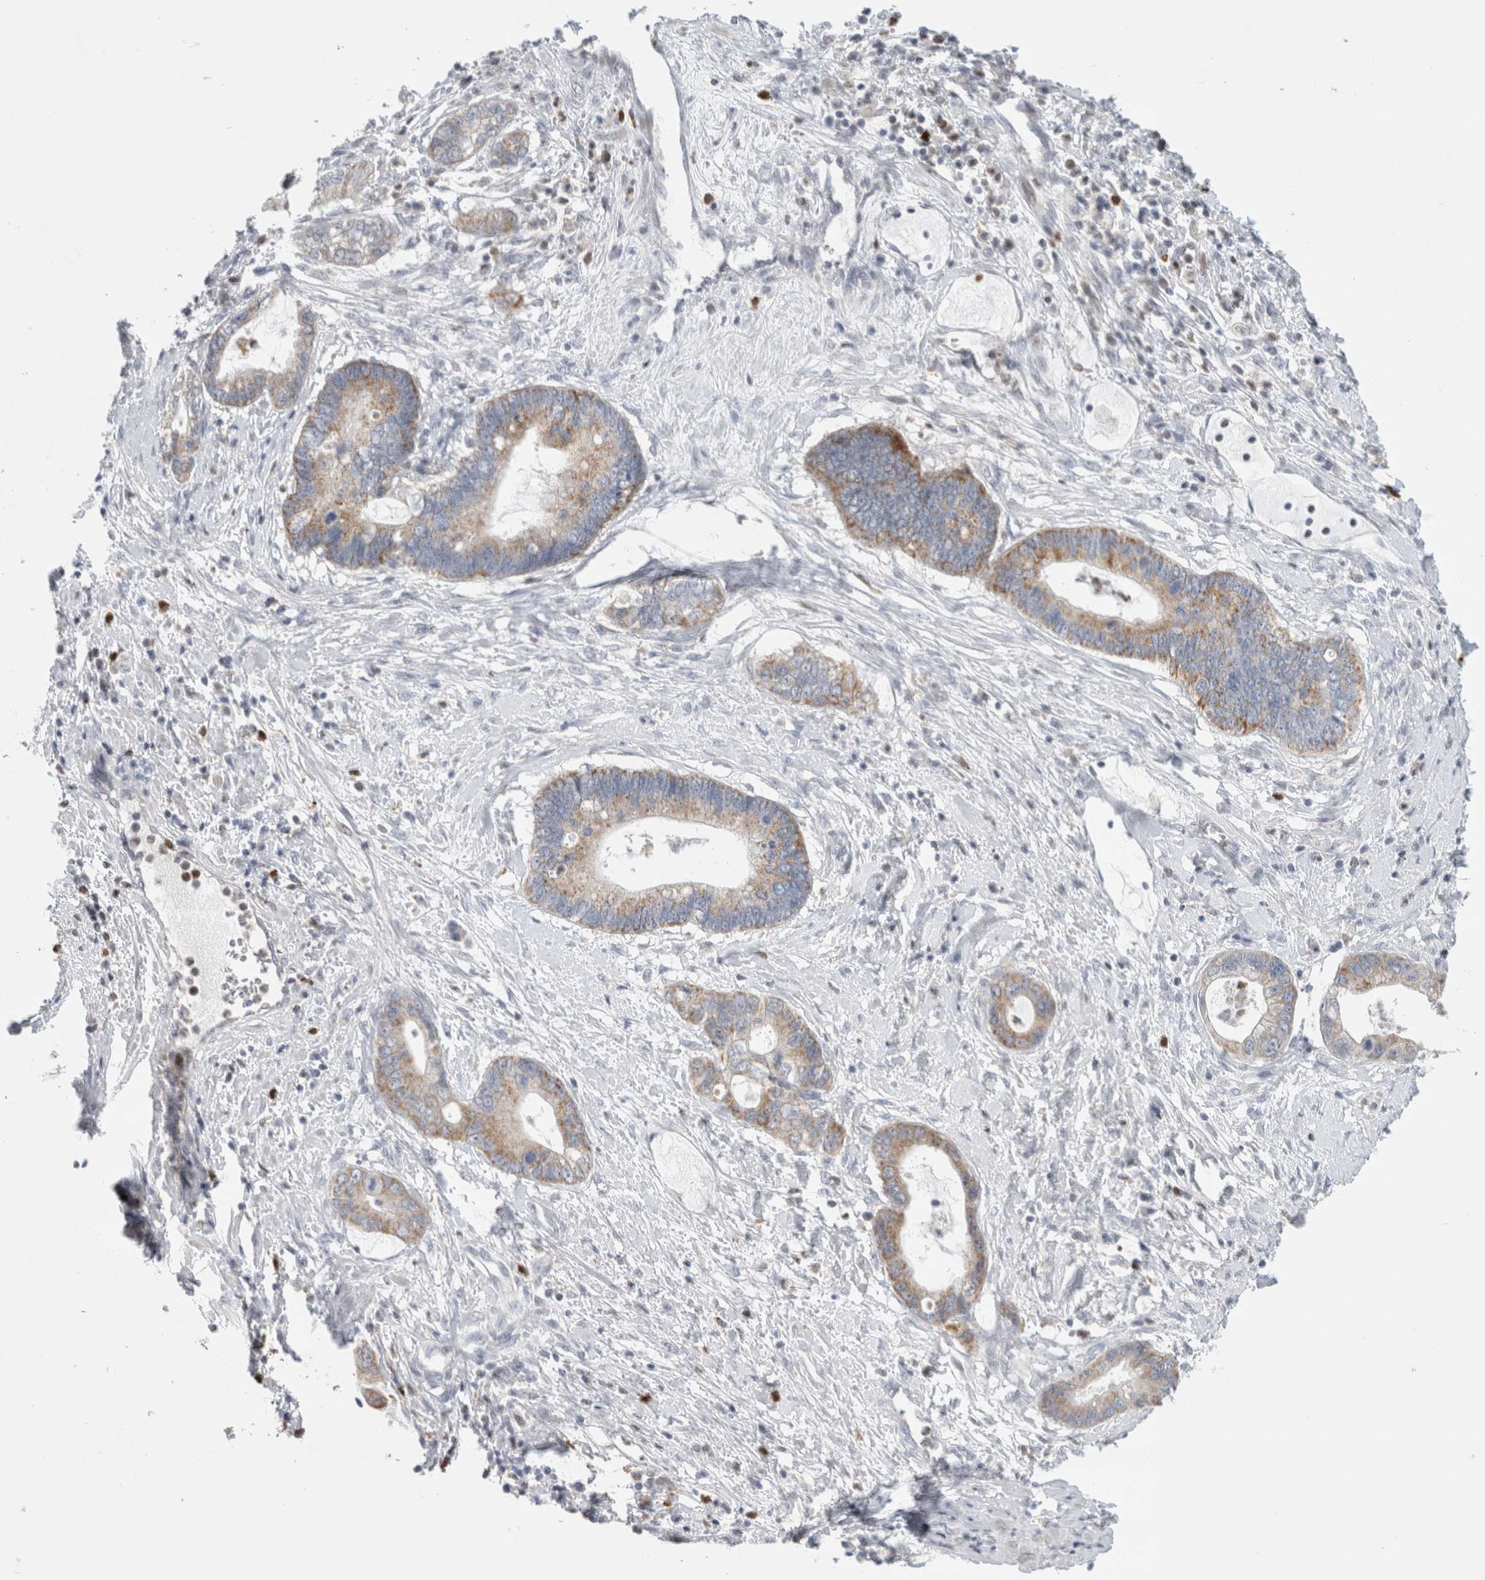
{"staining": {"intensity": "moderate", "quantity": "25%-75%", "location": "cytoplasmic/membranous"}, "tissue": "cervical cancer", "cell_type": "Tumor cells", "image_type": "cancer", "snomed": [{"axis": "morphology", "description": "Adenocarcinoma, NOS"}, {"axis": "topography", "description": "Cervix"}], "caption": "DAB (3,3'-diaminobenzidine) immunohistochemical staining of human cervical adenocarcinoma shows moderate cytoplasmic/membranous protein positivity in approximately 25%-75% of tumor cells.", "gene": "AGMAT", "patient": {"sex": "female", "age": 44}}